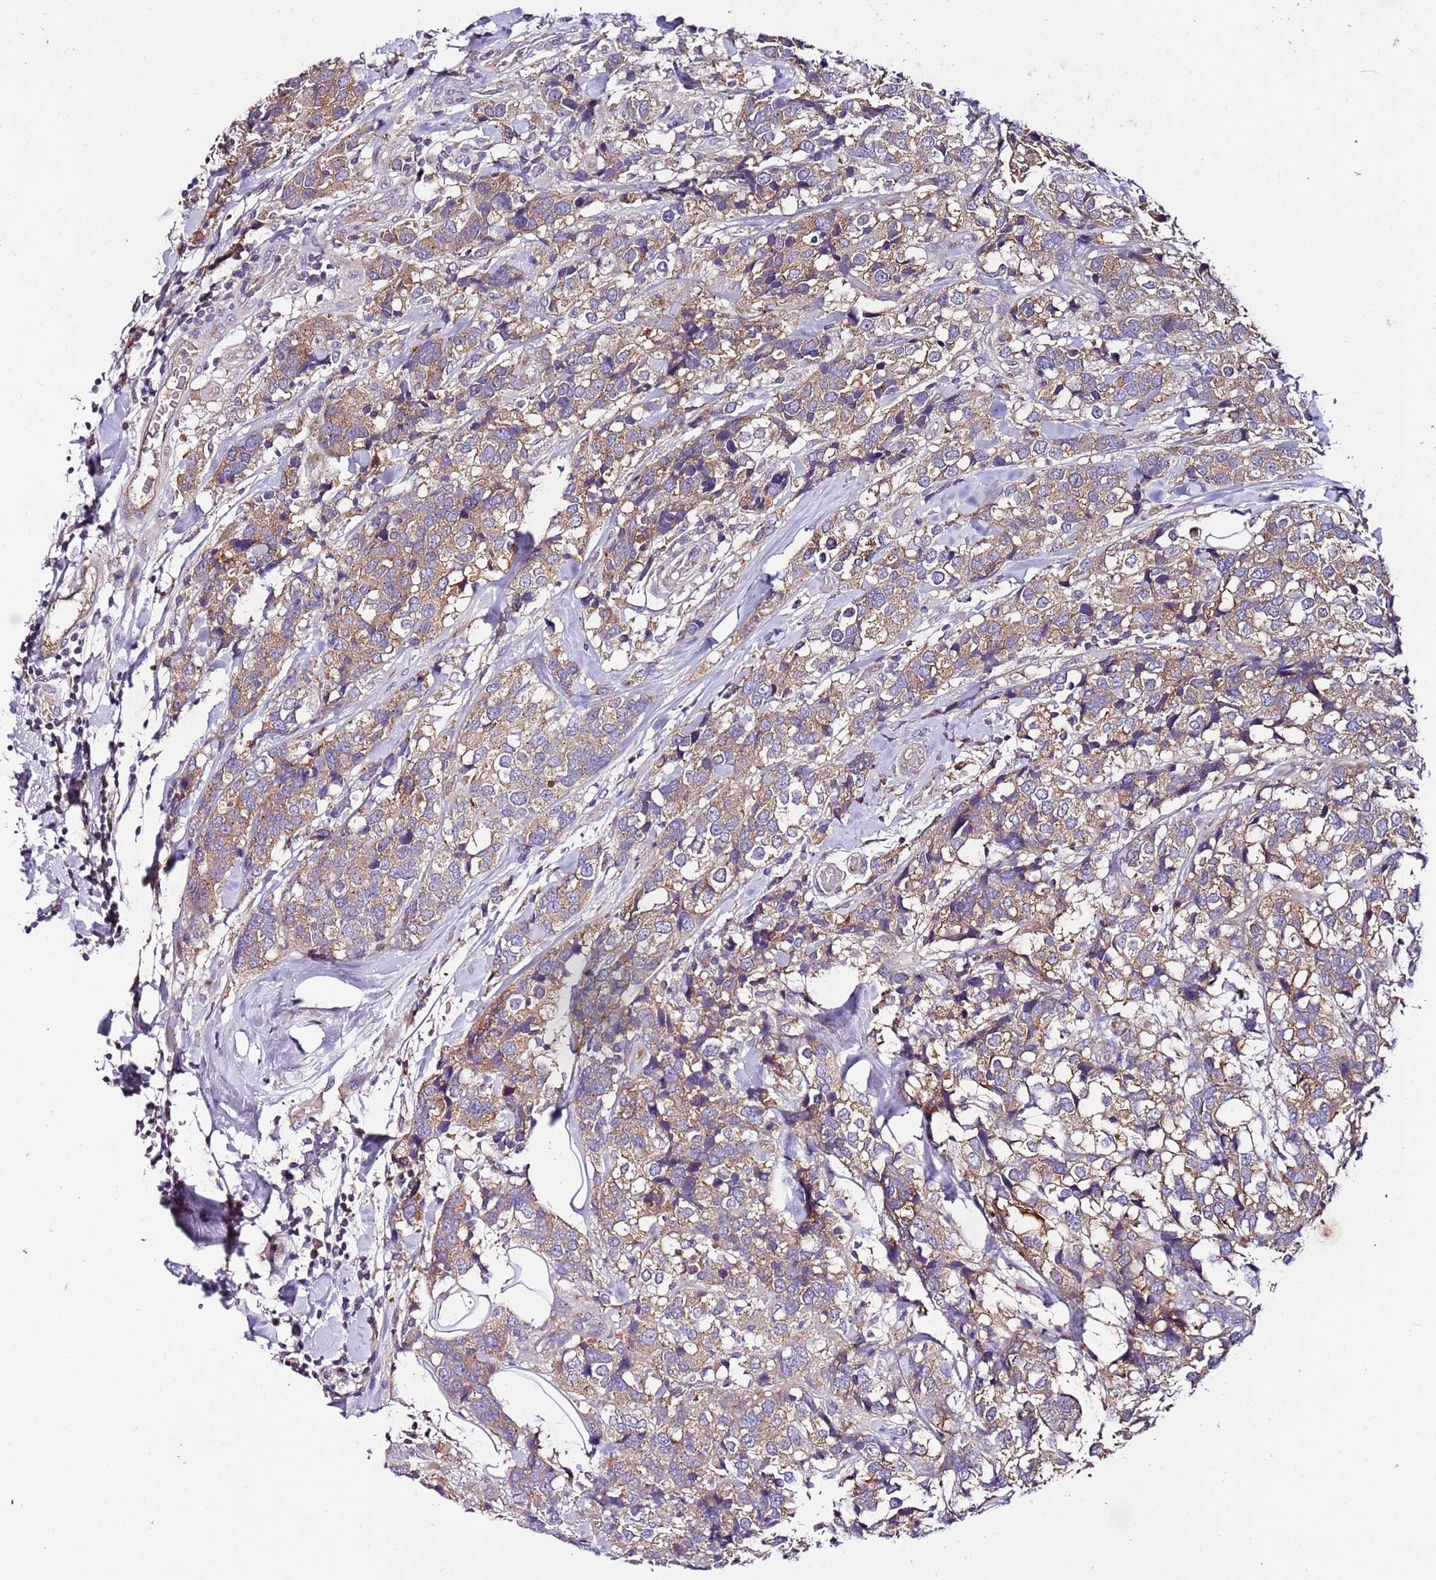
{"staining": {"intensity": "weak", "quantity": ">75%", "location": "cytoplasmic/membranous"}, "tissue": "breast cancer", "cell_type": "Tumor cells", "image_type": "cancer", "snomed": [{"axis": "morphology", "description": "Lobular carcinoma"}, {"axis": "topography", "description": "Breast"}], "caption": "Brown immunohistochemical staining in lobular carcinoma (breast) reveals weak cytoplasmic/membranous expression in about >75% of tumor cells. (DAB = brown stain, brightfield microscopy at high magnification).", "gene": "FAM20A", "patient": {"sex": "female", "age": 59}}